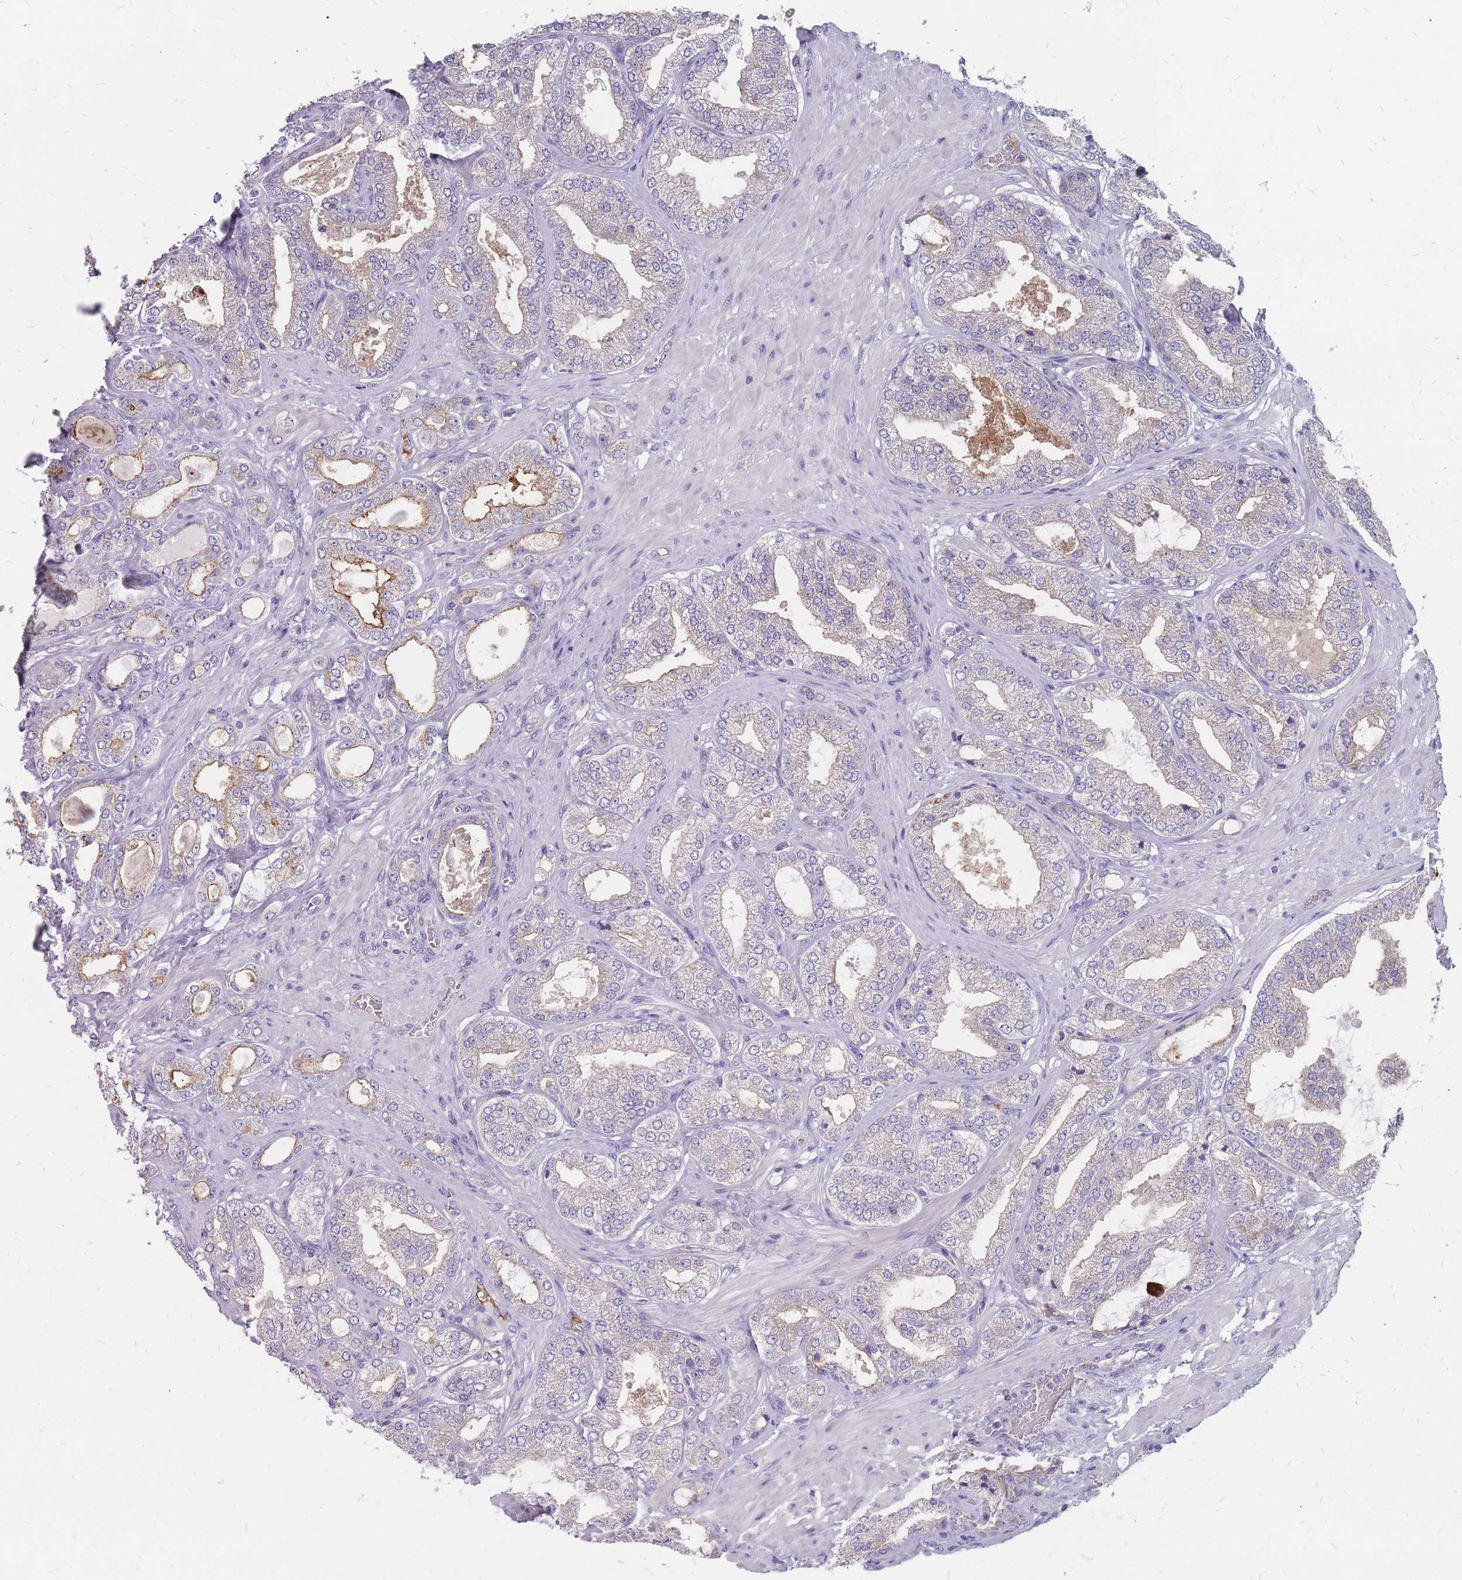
{"staining": {"intensity": "negative", "quantity": "none", "location": "none"}, "tissue": "prostate cancer", "cell_type": "Tumor cells", "image_type": "cancer", "snomed": [{"axis": "morphology", "description": "Adenocarcinoma, Low grade"}, {"axis": "topography", "description": "Prostate"}], "caption": "The image shows no significant expression in tumor cells of prostate cancer.", "gene": "CMTR2", "patient": {"sex": "male", "age": 63}}